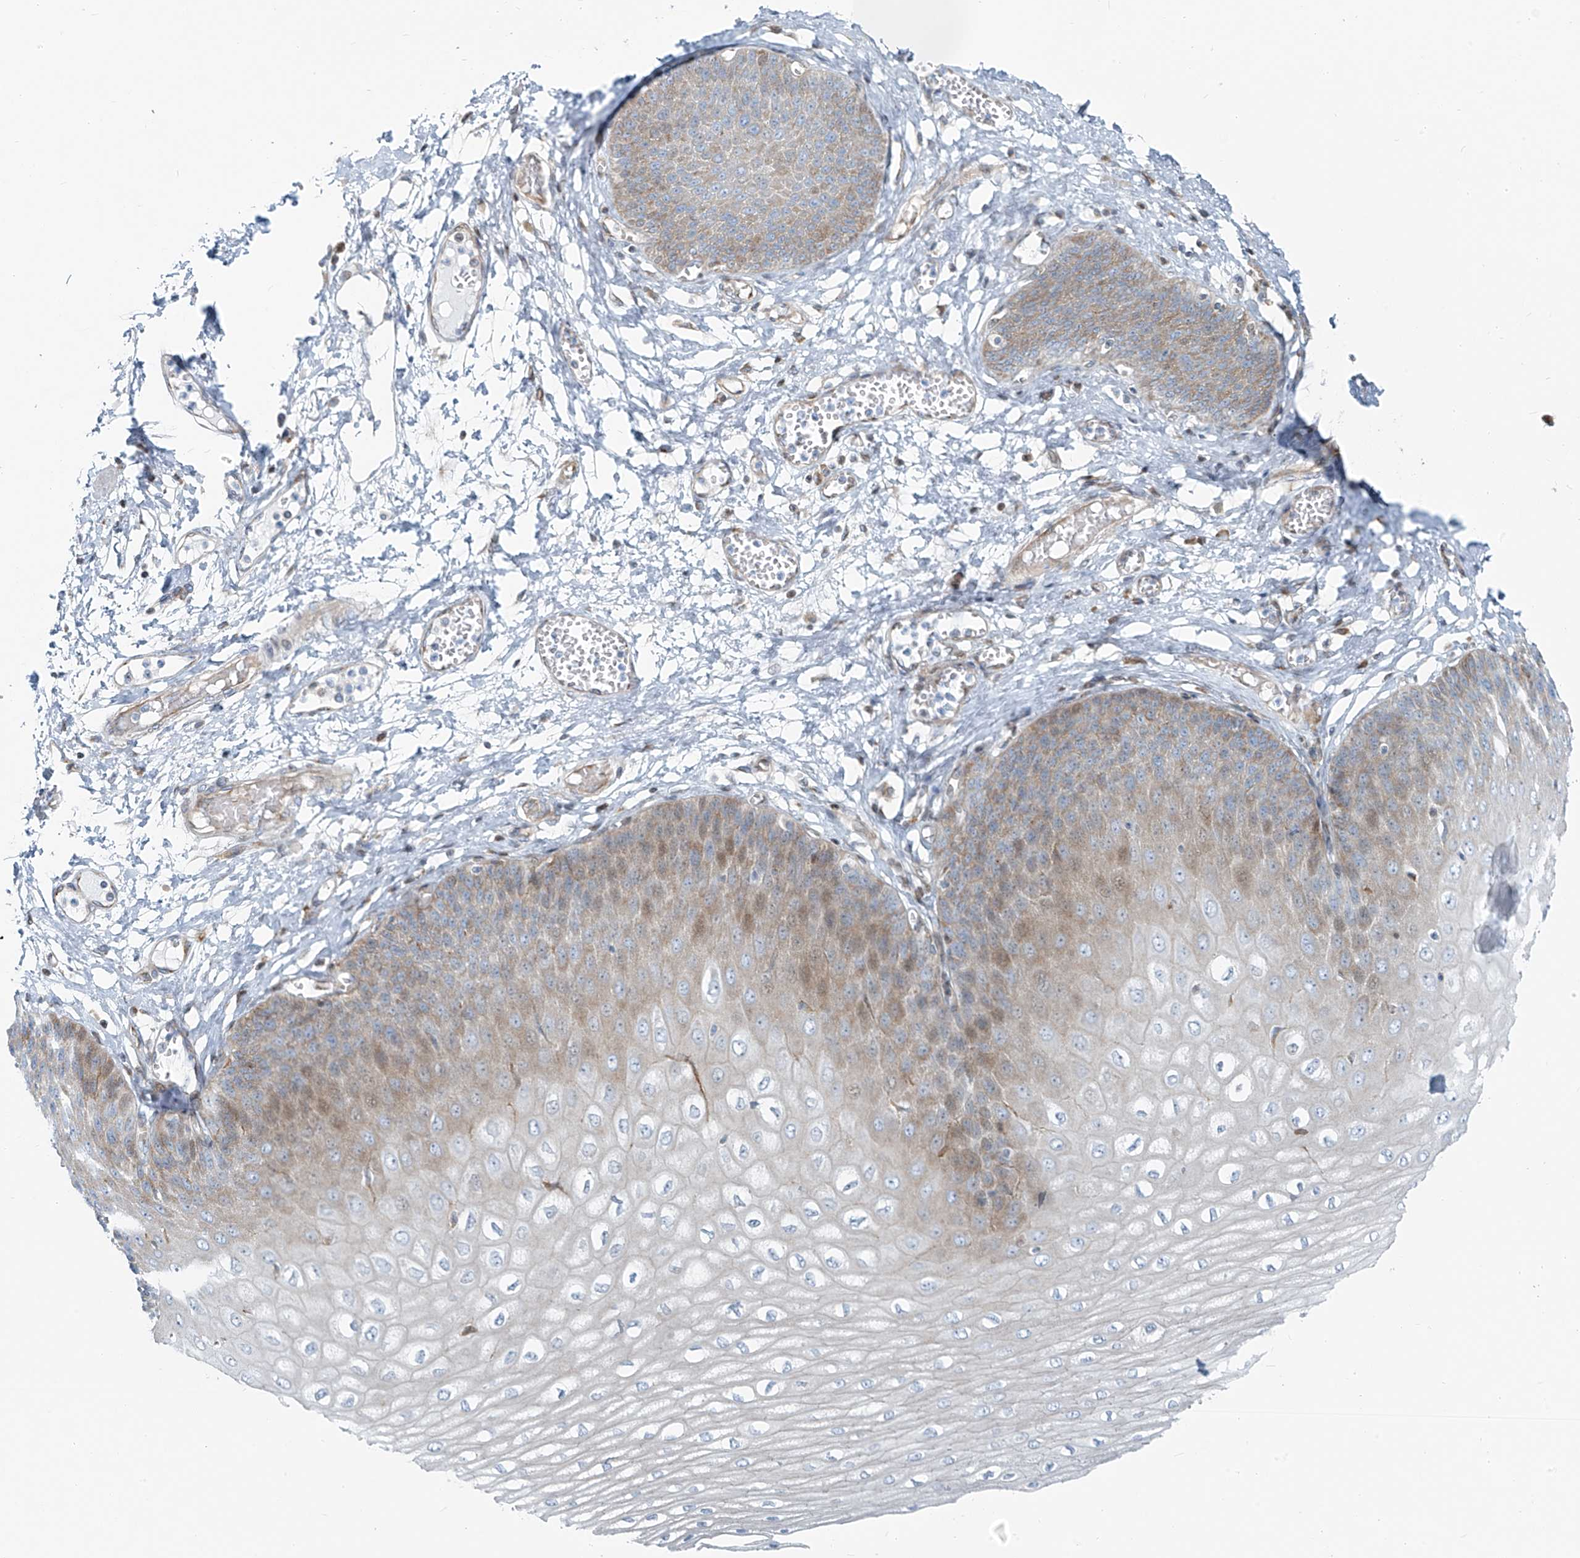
{"staining": {"intensity": "weak", "quantity": "<25%", "location": "cytoplasmic/membranous"}, "tissue": "esophagus", "cell_type": "Squamous epithelial cells", "image_type": "normal", "snomed": [{"axis": "morphology", "description": "Normal tissue, NOS"}, {"axis": "topography", "description": "Esophagus"}], "caption": "Esophagus stained for a protein using IHC exhibits no staining squamous epithelial cells.", "gene": "HIC2", "patient": {"sex": "male", "age": 60}}